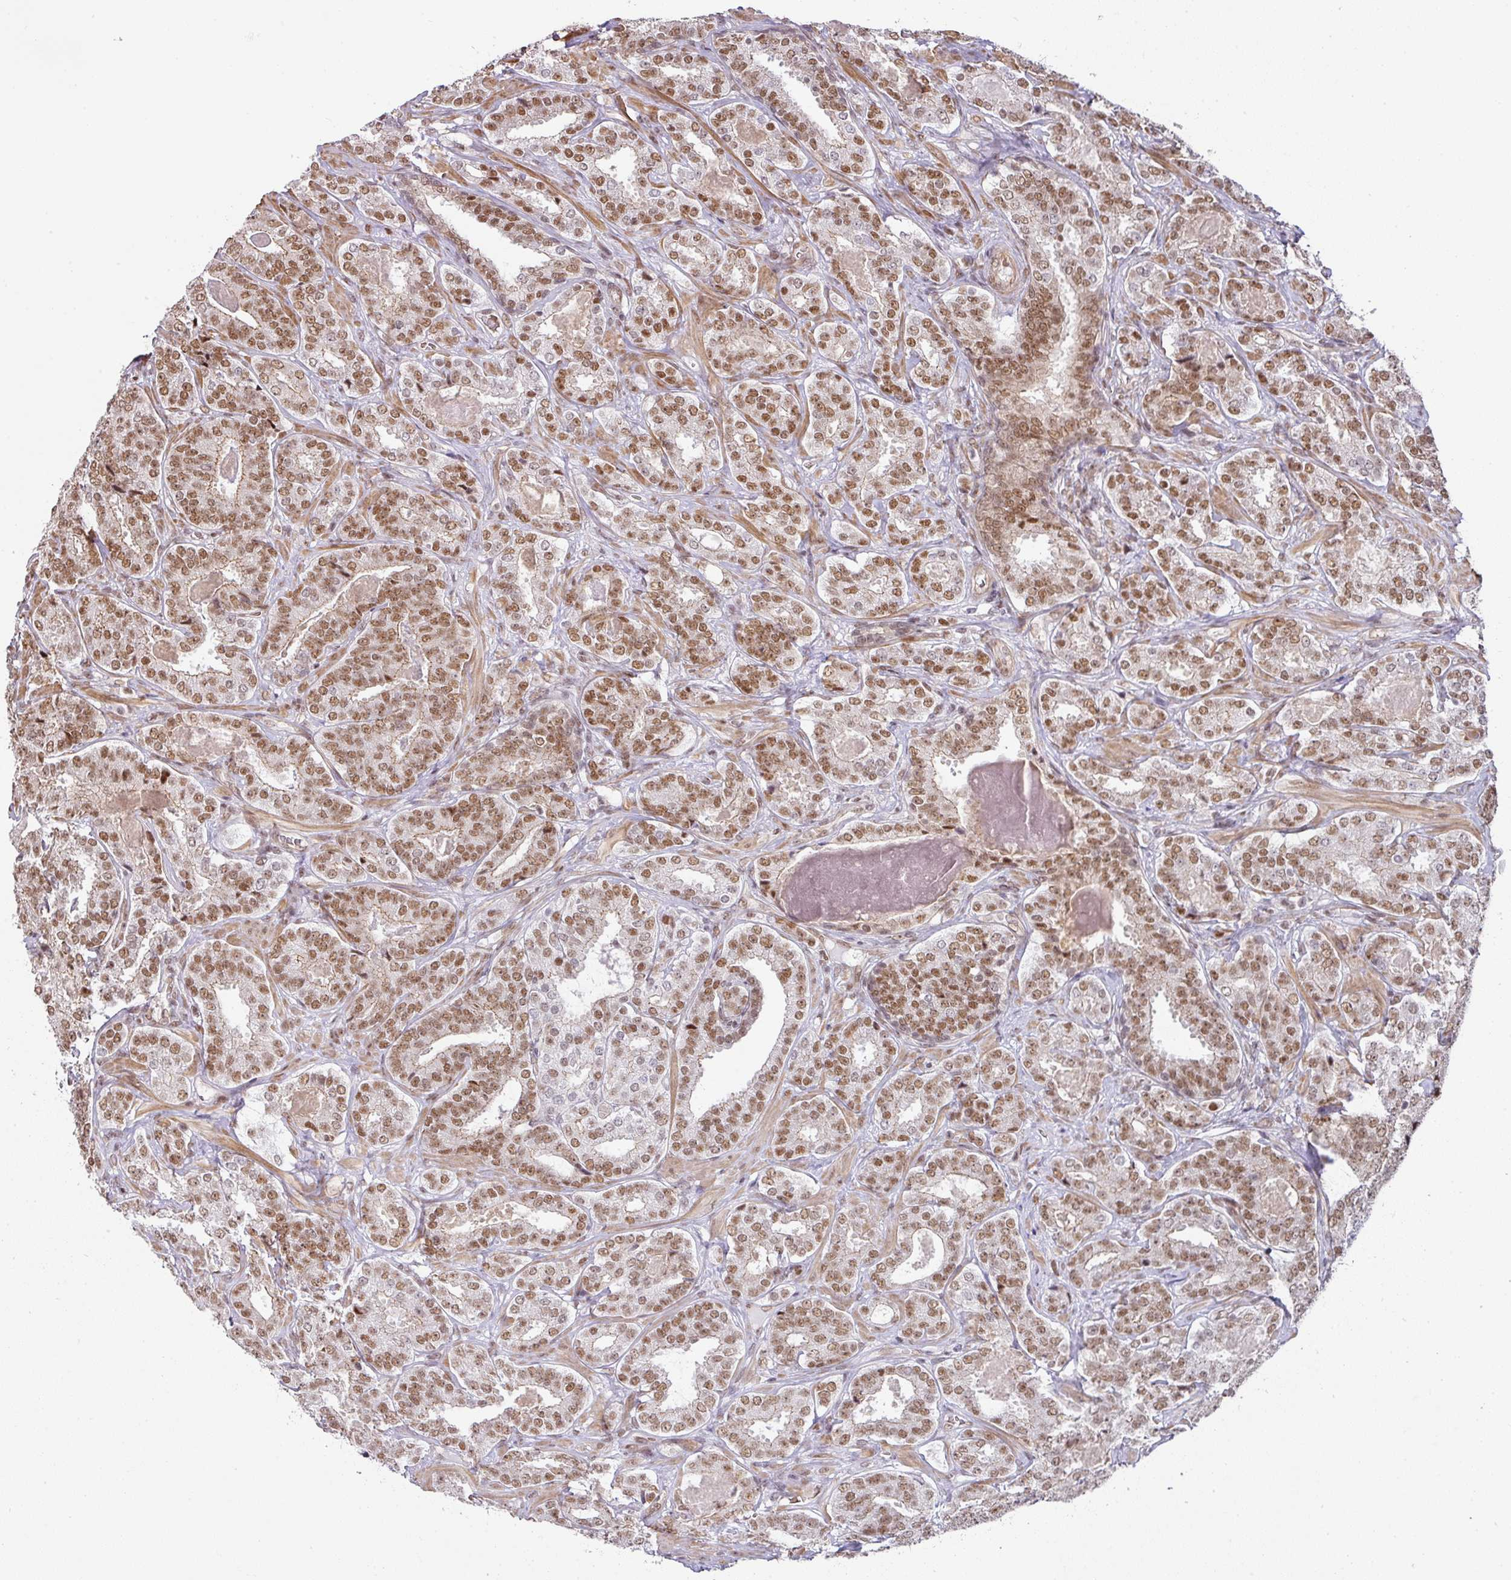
{"staining": {"intensity": "moderate", "quantity": ">75%", "location": "nuclear"}, "tissue": "prostate cancer", "cell_type": "Tumor cells", "image_type": "cancer", "snomed": [{"axis": "morphology", "description": "Adenocarcinoma, High grade"}, {"axis": "topography", "description": "Prostate"}], "caption": "Immunohistochemical staining of human prostate cancer (high-grade adenocarcinoma) demonstrates moderate nuclear protein staining in approximately >75% of tumor cells.", "gene": "NCOA5", "patient": {"sex": "male", "age": 65}}